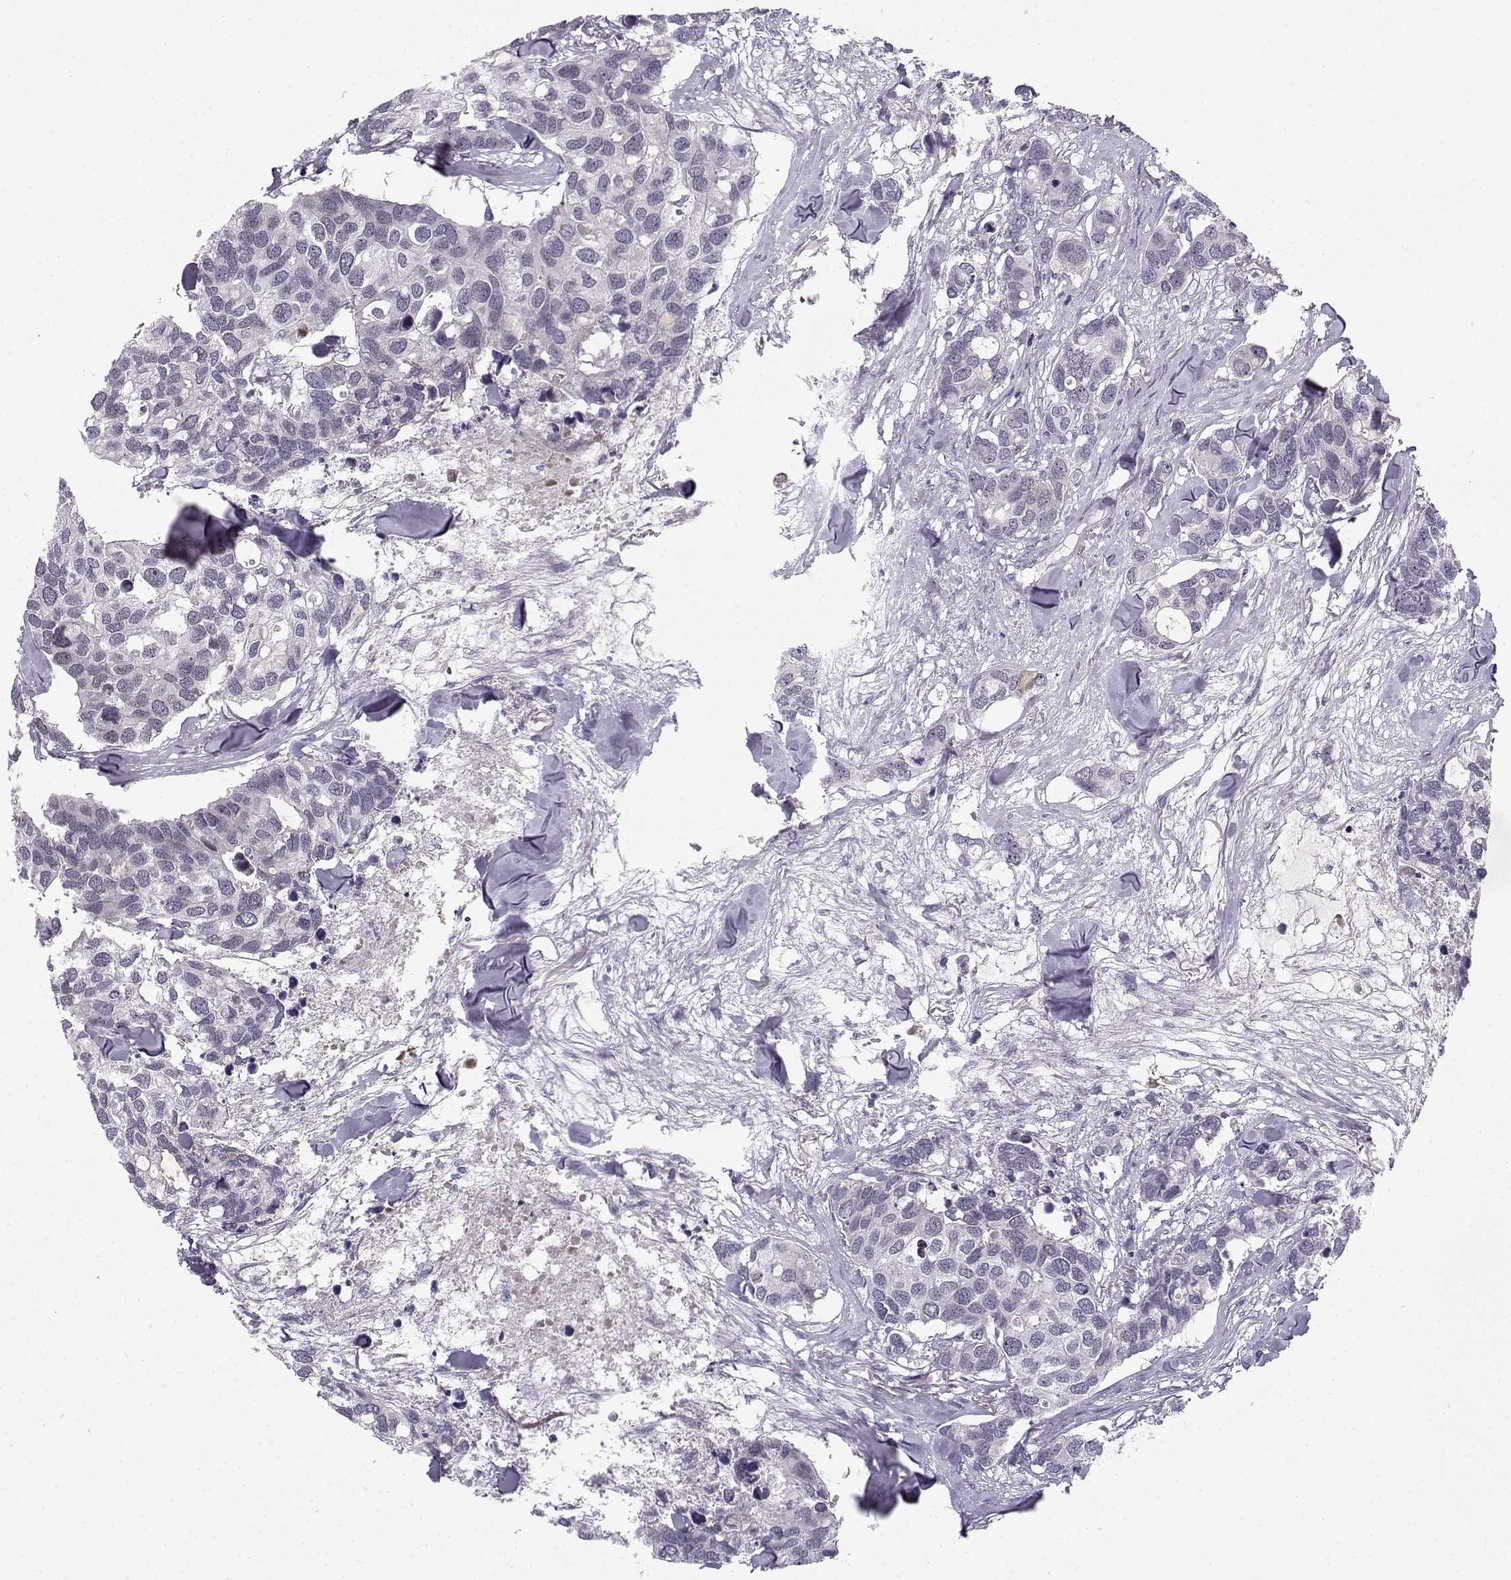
{"staining": {"intensity": "negative", "quantity": "none", "location": "none"}, "tissue": "breast cancer", "cell_type": "Tumor cells", "image_type": "cancer", "snomed": [{"axis": "morphology", "description": "Duct carcinoma"}, {"axis": "topography", "description": "Breast"}], "caption": "An IHC histopathology image of breast cancer (intraductal carcinoma) is shown. There is no staining in tumor cells of breast cancer (intraductal carcinoma). The staining was performed using DAB to visualize the protein expression in brown, while the nuclei were stained in blue with hematoxylin (Magnification: 20x).", "gene": "DDX25", "patient": {"sex": "female", "age": 83}}